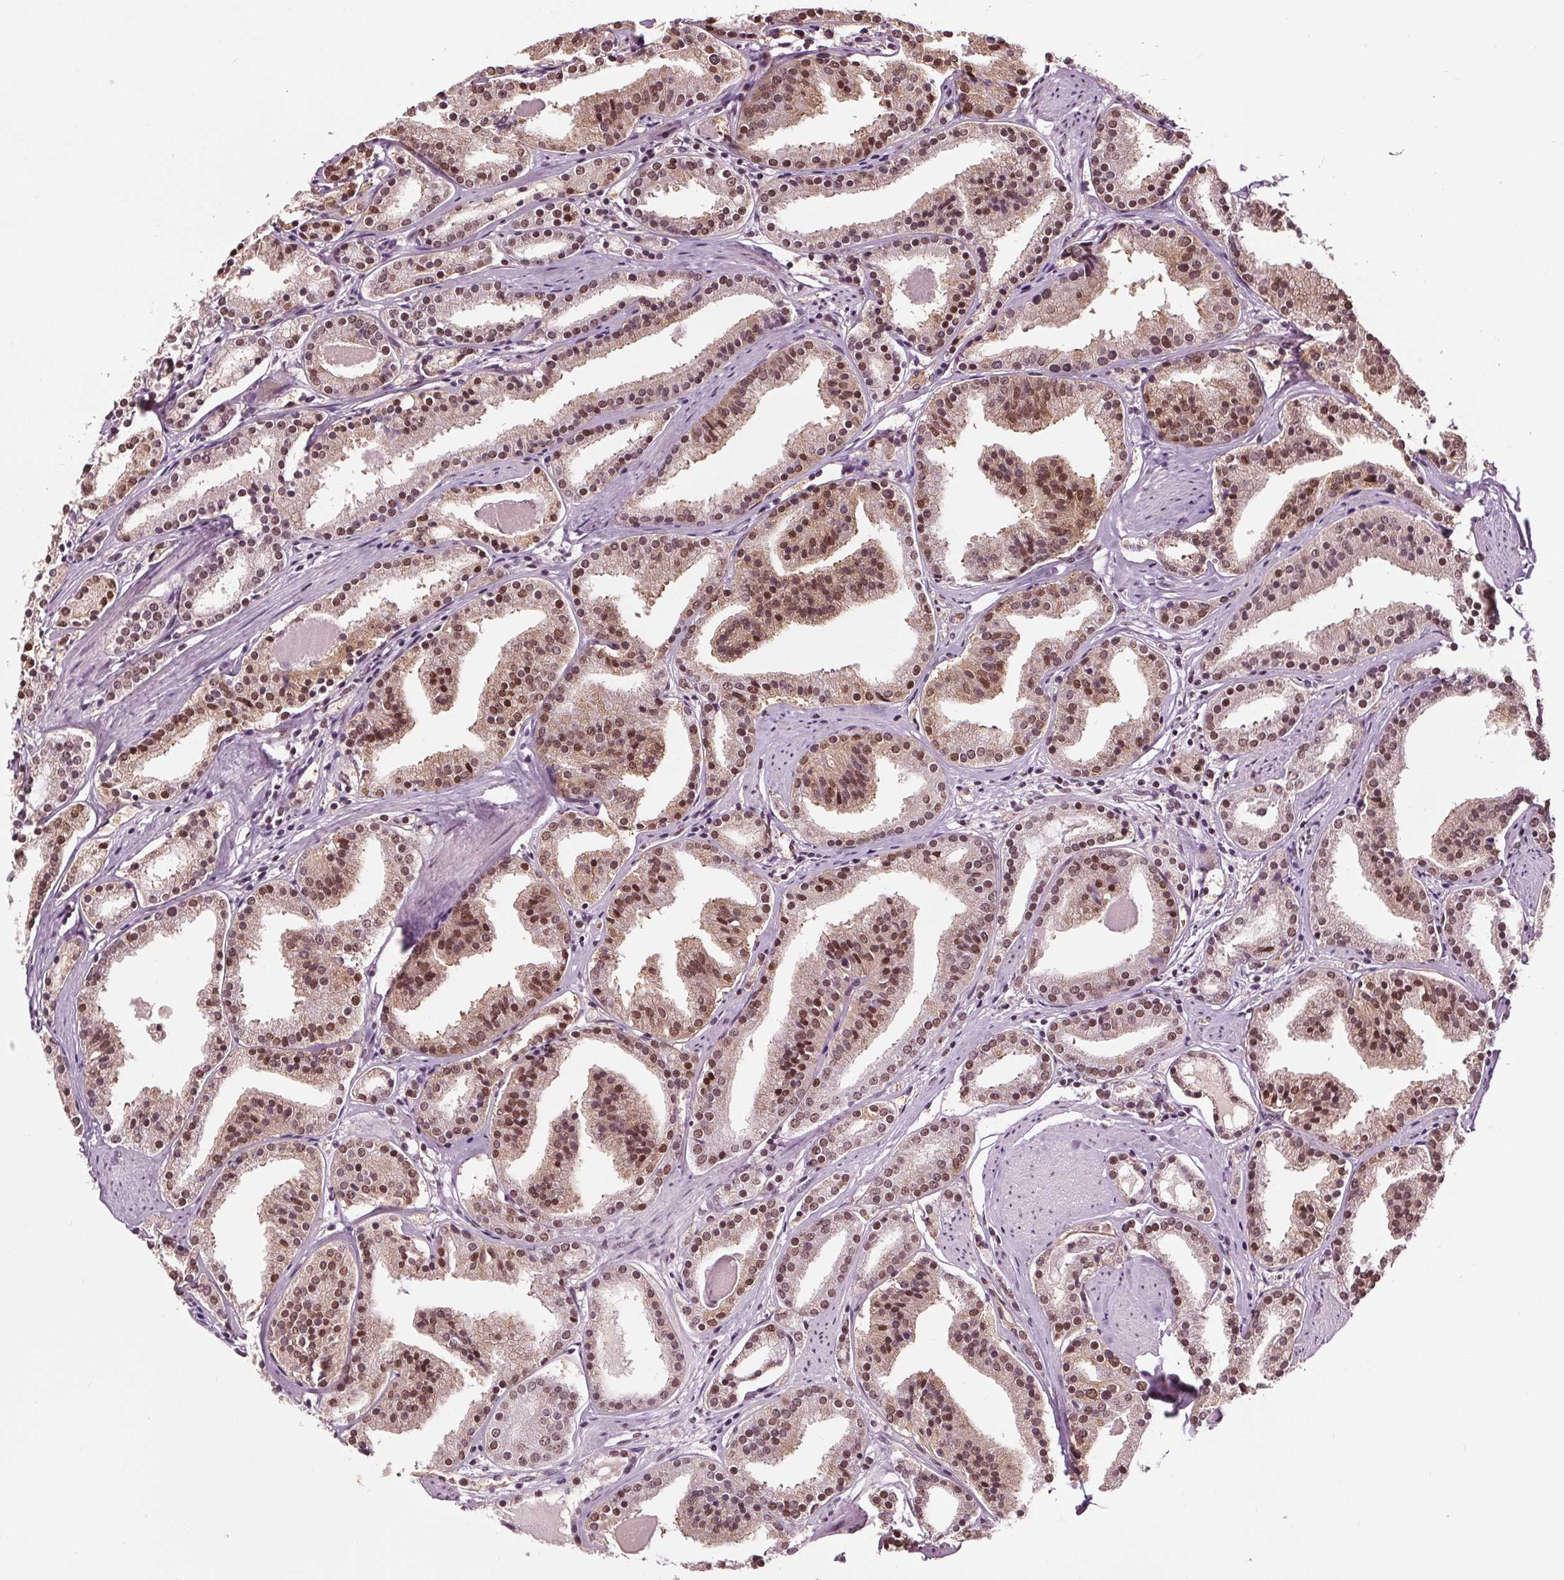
{"staining": {"intensity": "moderate", "quantity": ">75%", "location": "nuclear"}, "tissue": "prostate cancer", "cell_type": "Tumor cells", "image_type": "cancer", "snomed": [{"axis": "morphology", "description": "Adenocarcinoma, High grade"}, {"axis": "topography", "description": "Prostate"}], "caption": "High-power microscopy captured an IHC image of adenocarcinoma (high-grade) (prostate), revealing moderate nuclear staining in about >75% of tumor cells.", "gene": "IWS1", "patient": {"sex": "male", "age": 63}}